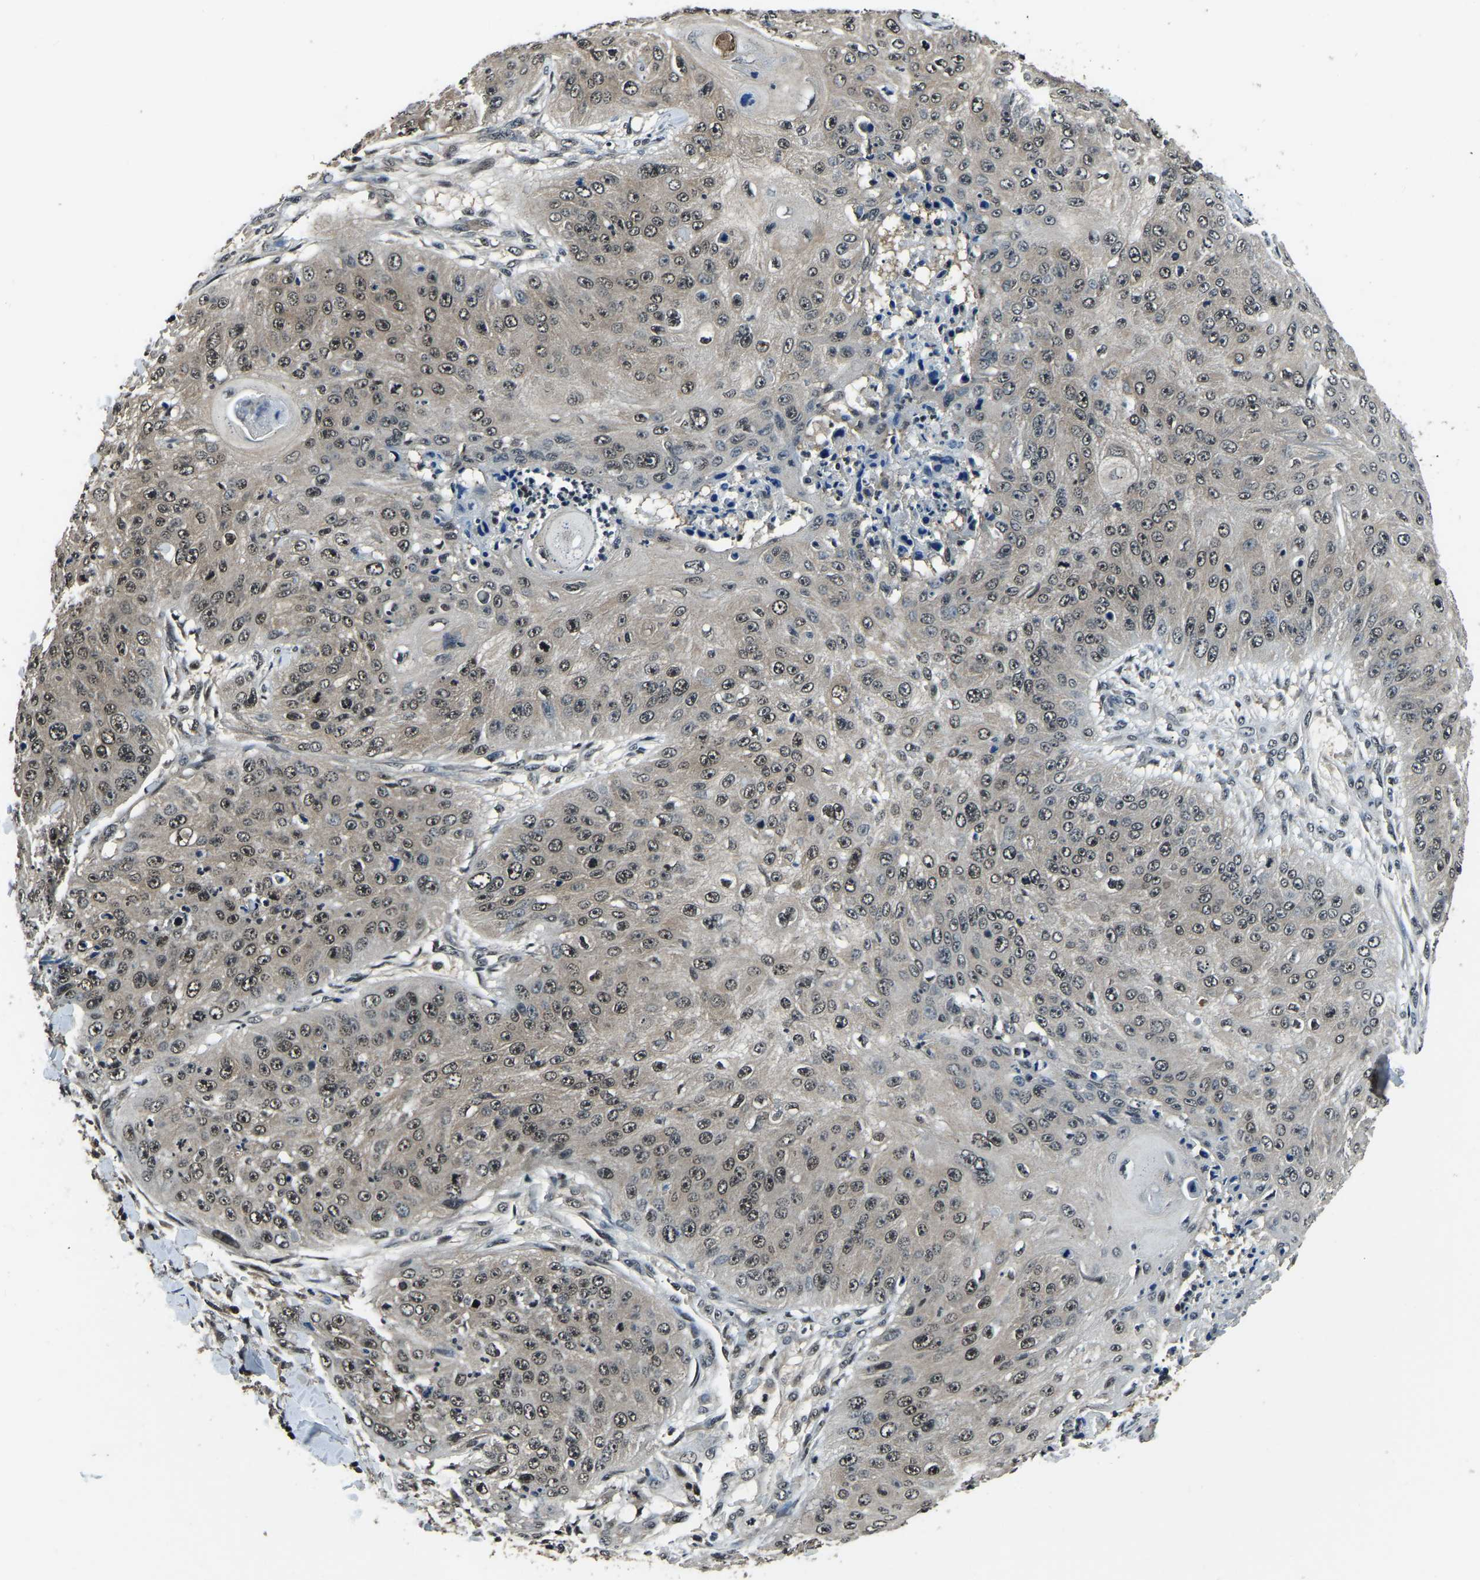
{"staining": {"intensity": "weak", "quantity": ">75%", "location": "nuclear"}, "tissue": "skin cancer", "cell_type": "Tumor cells", "image_type": "cancer", "snomed": [{"axis": "morphology", "description": "Squamous cell carcinoma, NOS"}, {"axis": "topography", "description": "Skin"}], "caption": "Protein analysis of skin squamous cell carcinoma tissue demonstrates weak nuclear positivity in approximately >75% of tumor cells. (DAB (3,3'-diaminobenzidine) = brown stain, brightfield microscopy at high magnification).", "gene": "ANKIB1", "patient": {"sex": "female", "age": 80}}